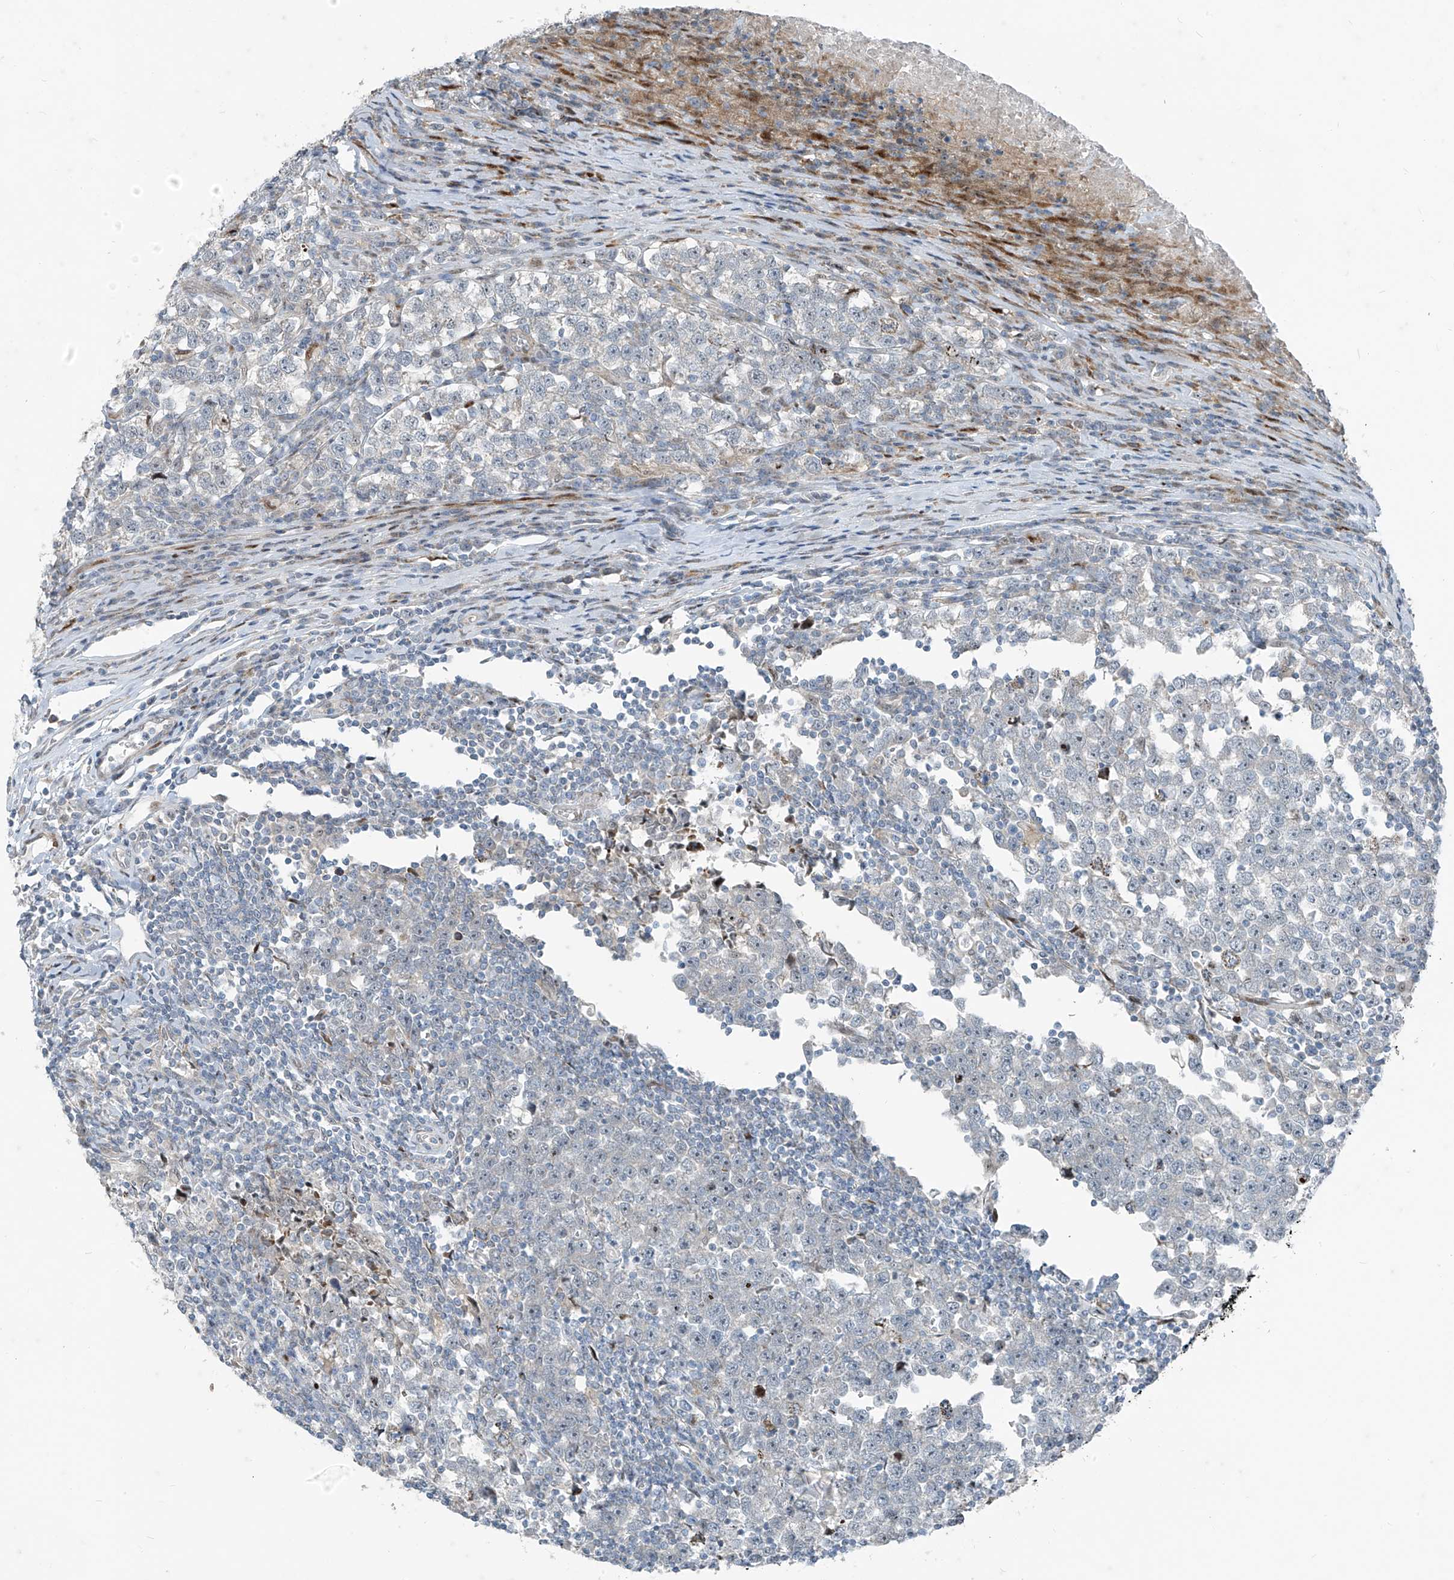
{"staining": {"intensity": "moderate", "quantity": "<25%", "location": "nuclear"}, "tissue": "testis cancer", "cell_type": "Tumor cells", "image_type": "cancer", "snomed": [{"axis": "morphology", "description": "Normal tissue, NOS"}, {"axis": "morphology", "description": "Seminoma, NOS"}, {"axis": "topography", "description": "Testis"}], "caption": "About <25% of tumor cells in testis cancer demonstrate moderate nuclear protein expression as visualized by brown immunohistochemical staining.", "gene": "PPCS", "patient": {"sex": "male", "age": 43}}